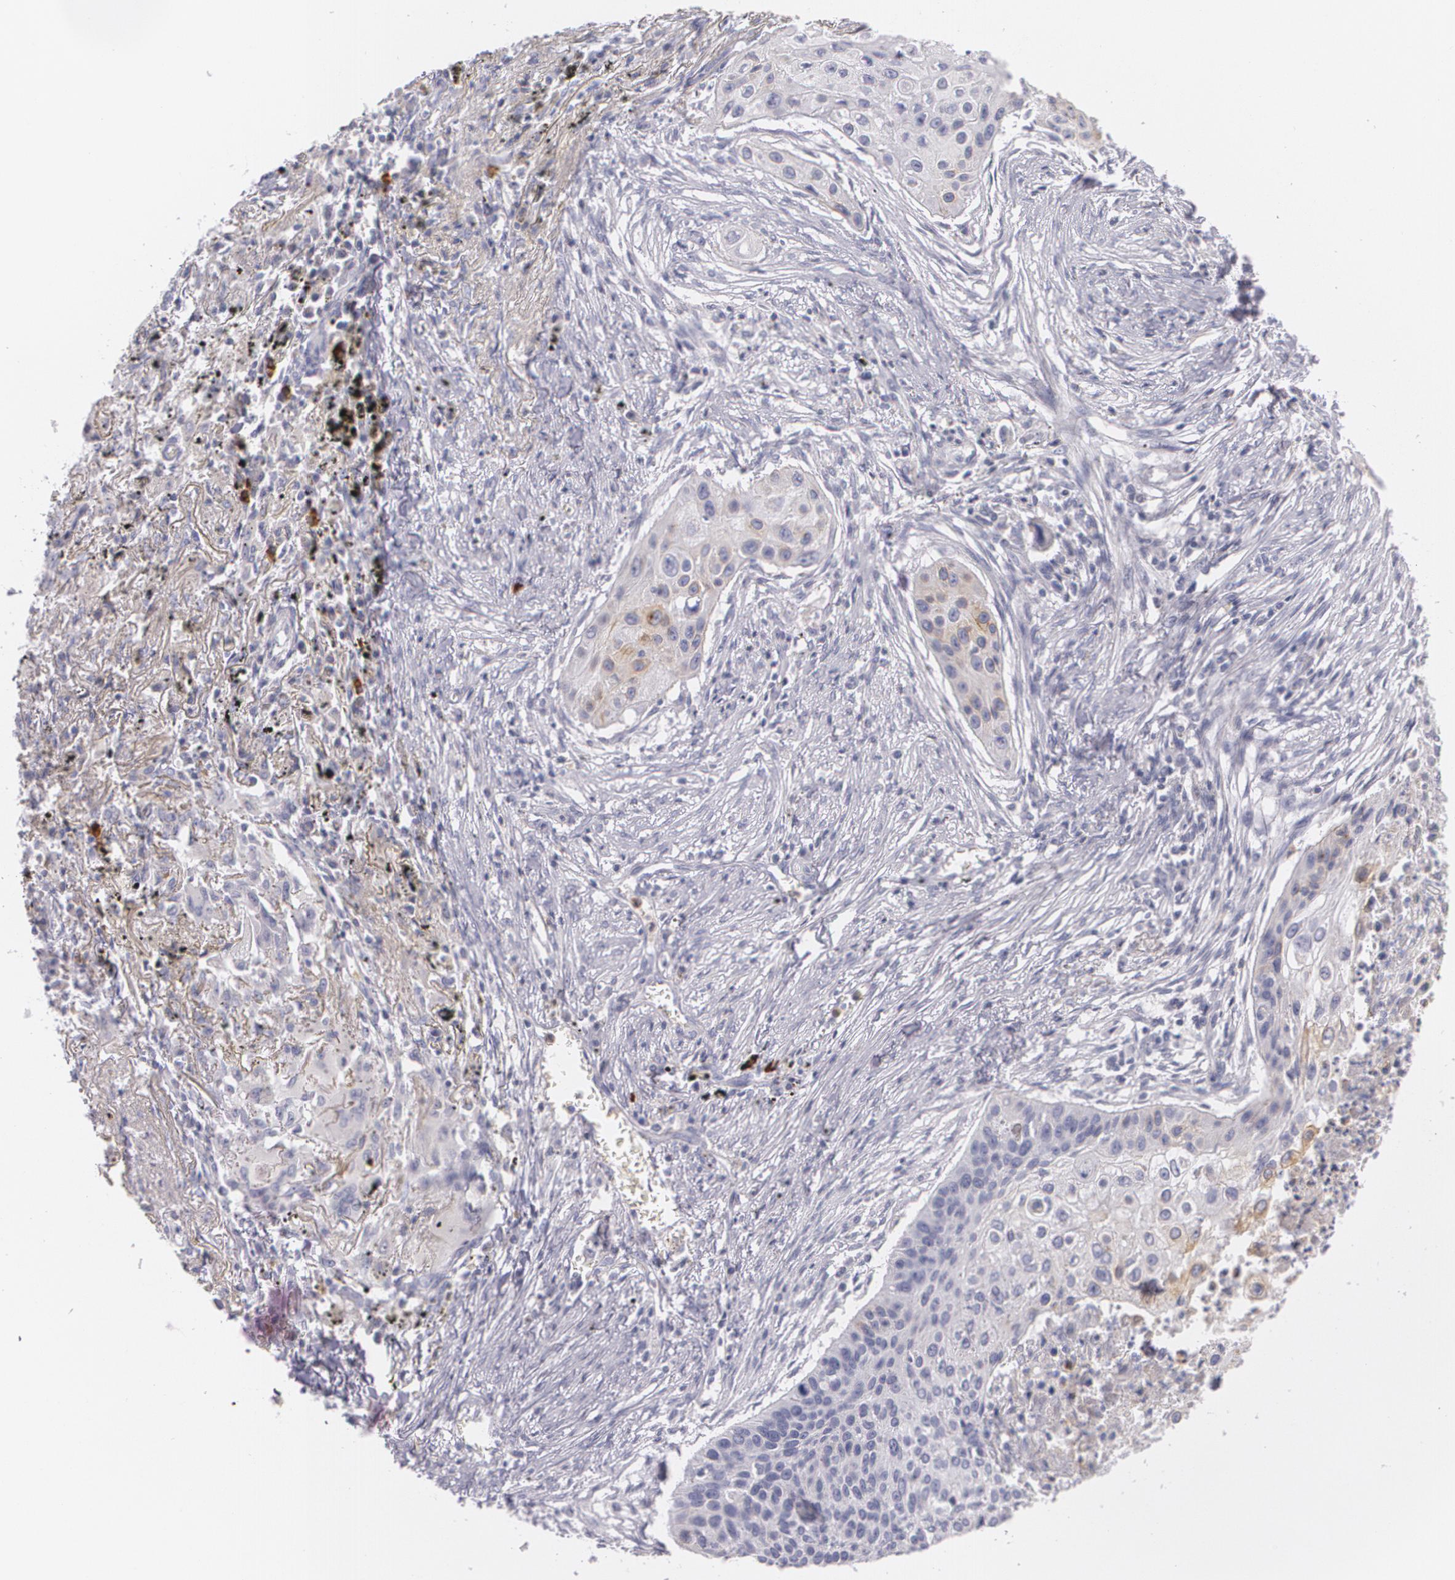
{"staining": {"intensity": "weak", "quantity": "<25%", "location": "cytoplasmic/membranous"}, "tissue": "lung cancer", "cell_type": "Tumor cells", "image_type": "cancer", "snomed": [{"axis": "morphology", "description": "Squamous cell carcinoma, NOS"}, {"axis": "topography", "description": "Lung"}], "caption": "A high-resolution photomicrograph shows immunohistochemistry (IHC) staining of squamous cell carcinoma (lung), which demonstrates no significant expression in tumor cells. Nuclei are stained in blue.", "gene": "FAM181A", "patient": {"sex": "male", "age": 71}}